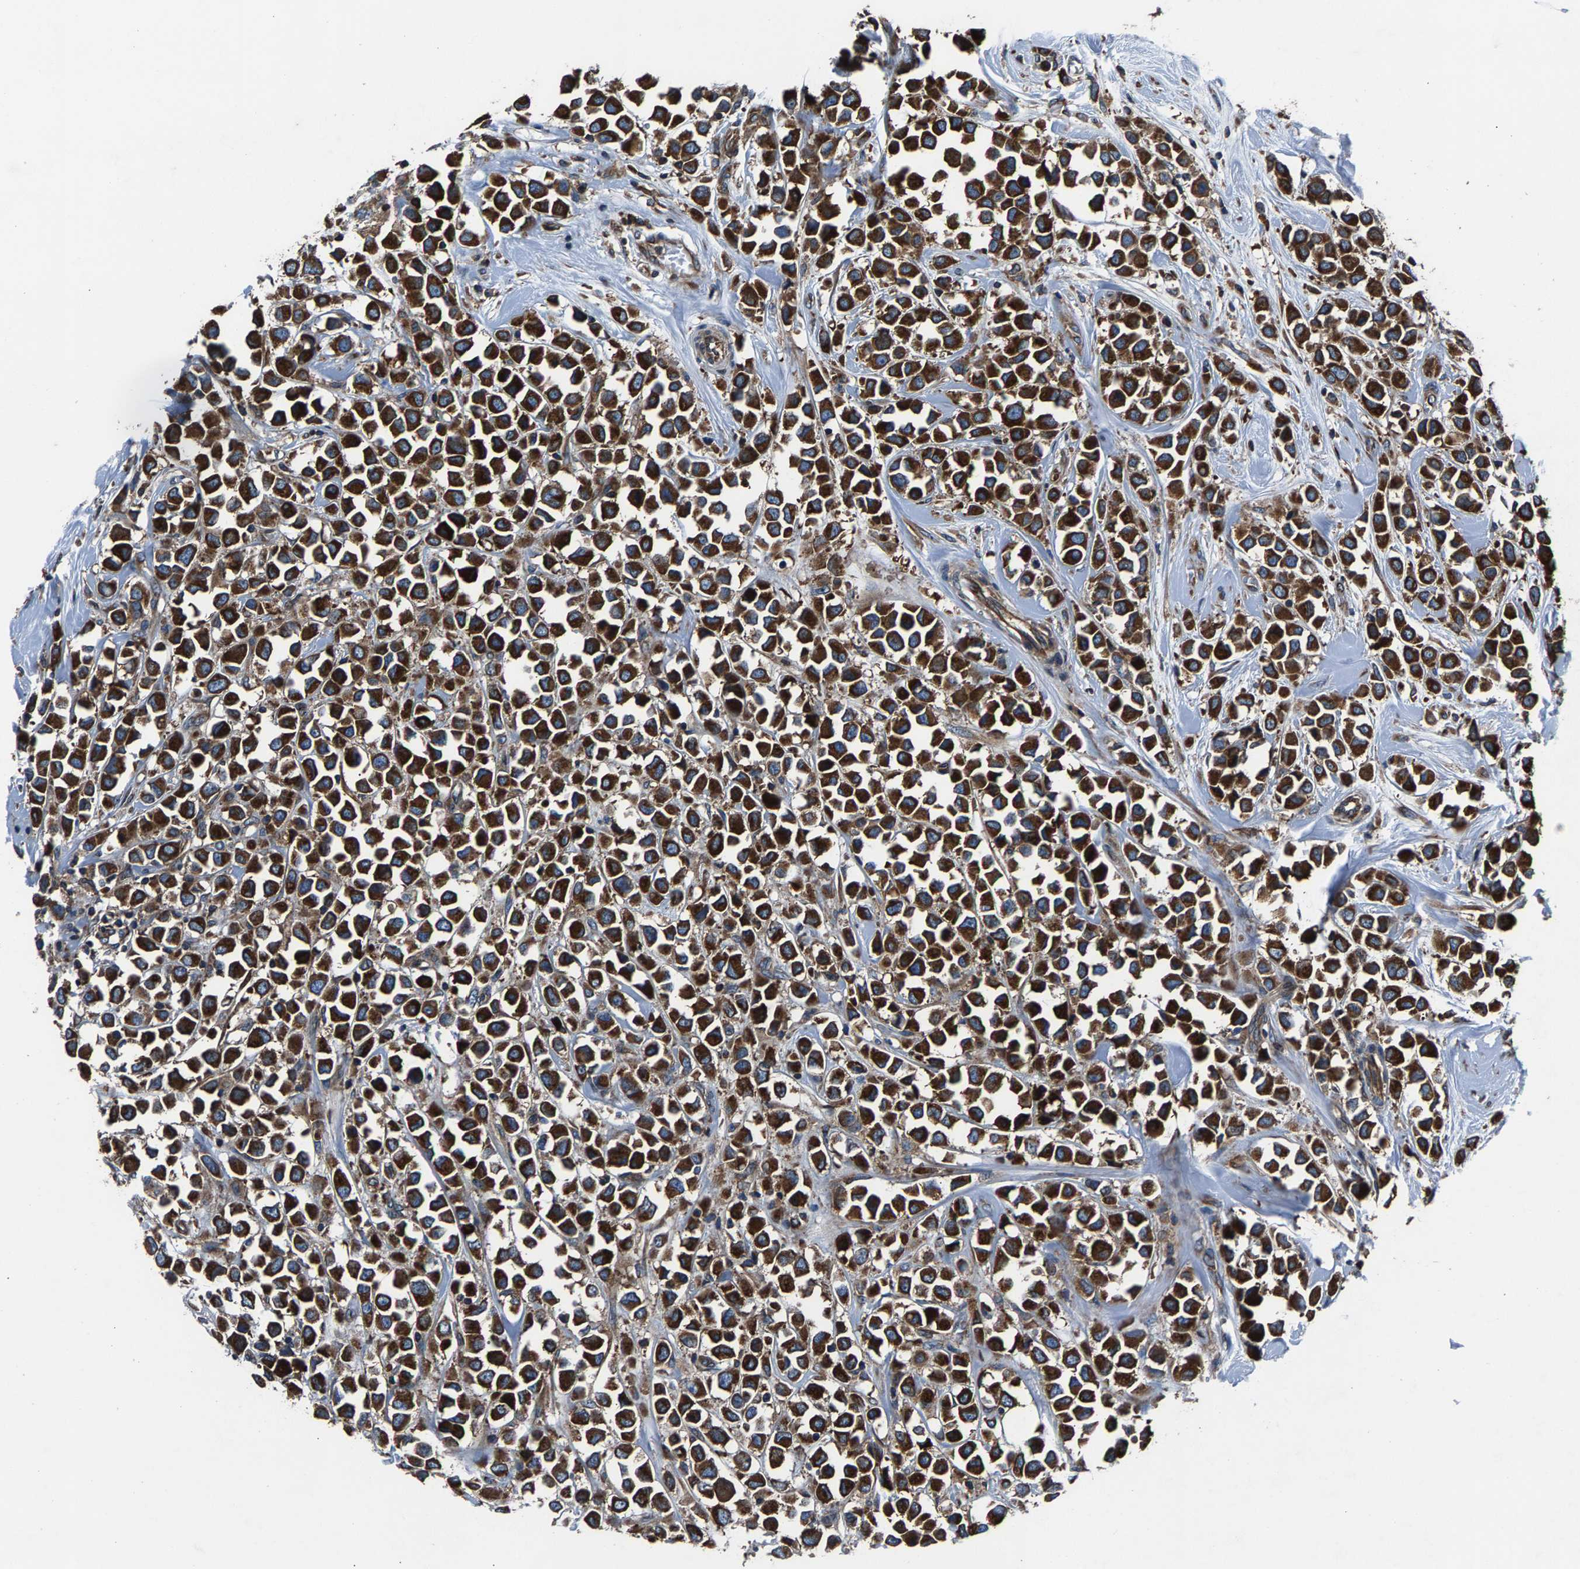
{"staining": {"intensity": "strong", "quantity": ">75%", "location": "cytoplasmic/membranous"}, "tissue": "breast cancer", "cell_type": "Tumor cells", "image_type": "cancer", "snomed": [{"axis": "morphology", "description": "Duct carcinoma"}, {"axis": "topography", "description": "Breast"}], "caption": "IHC staining of infiltrating ductal carcinoma (breast), which exhibits high levels of strong cytoplasmic/membranous positivity in approximately >75% of tumor cells indicating strong cytoplasmic/membranous protein expression. The staining was performed using DAB (3,3'-diaminobenzidine) (brown) for protein detection and nuclei were counterstained in hematoxylin (blue).", "gene": "LPCAT1", "patient": {"sex": "female", "age": 61}}